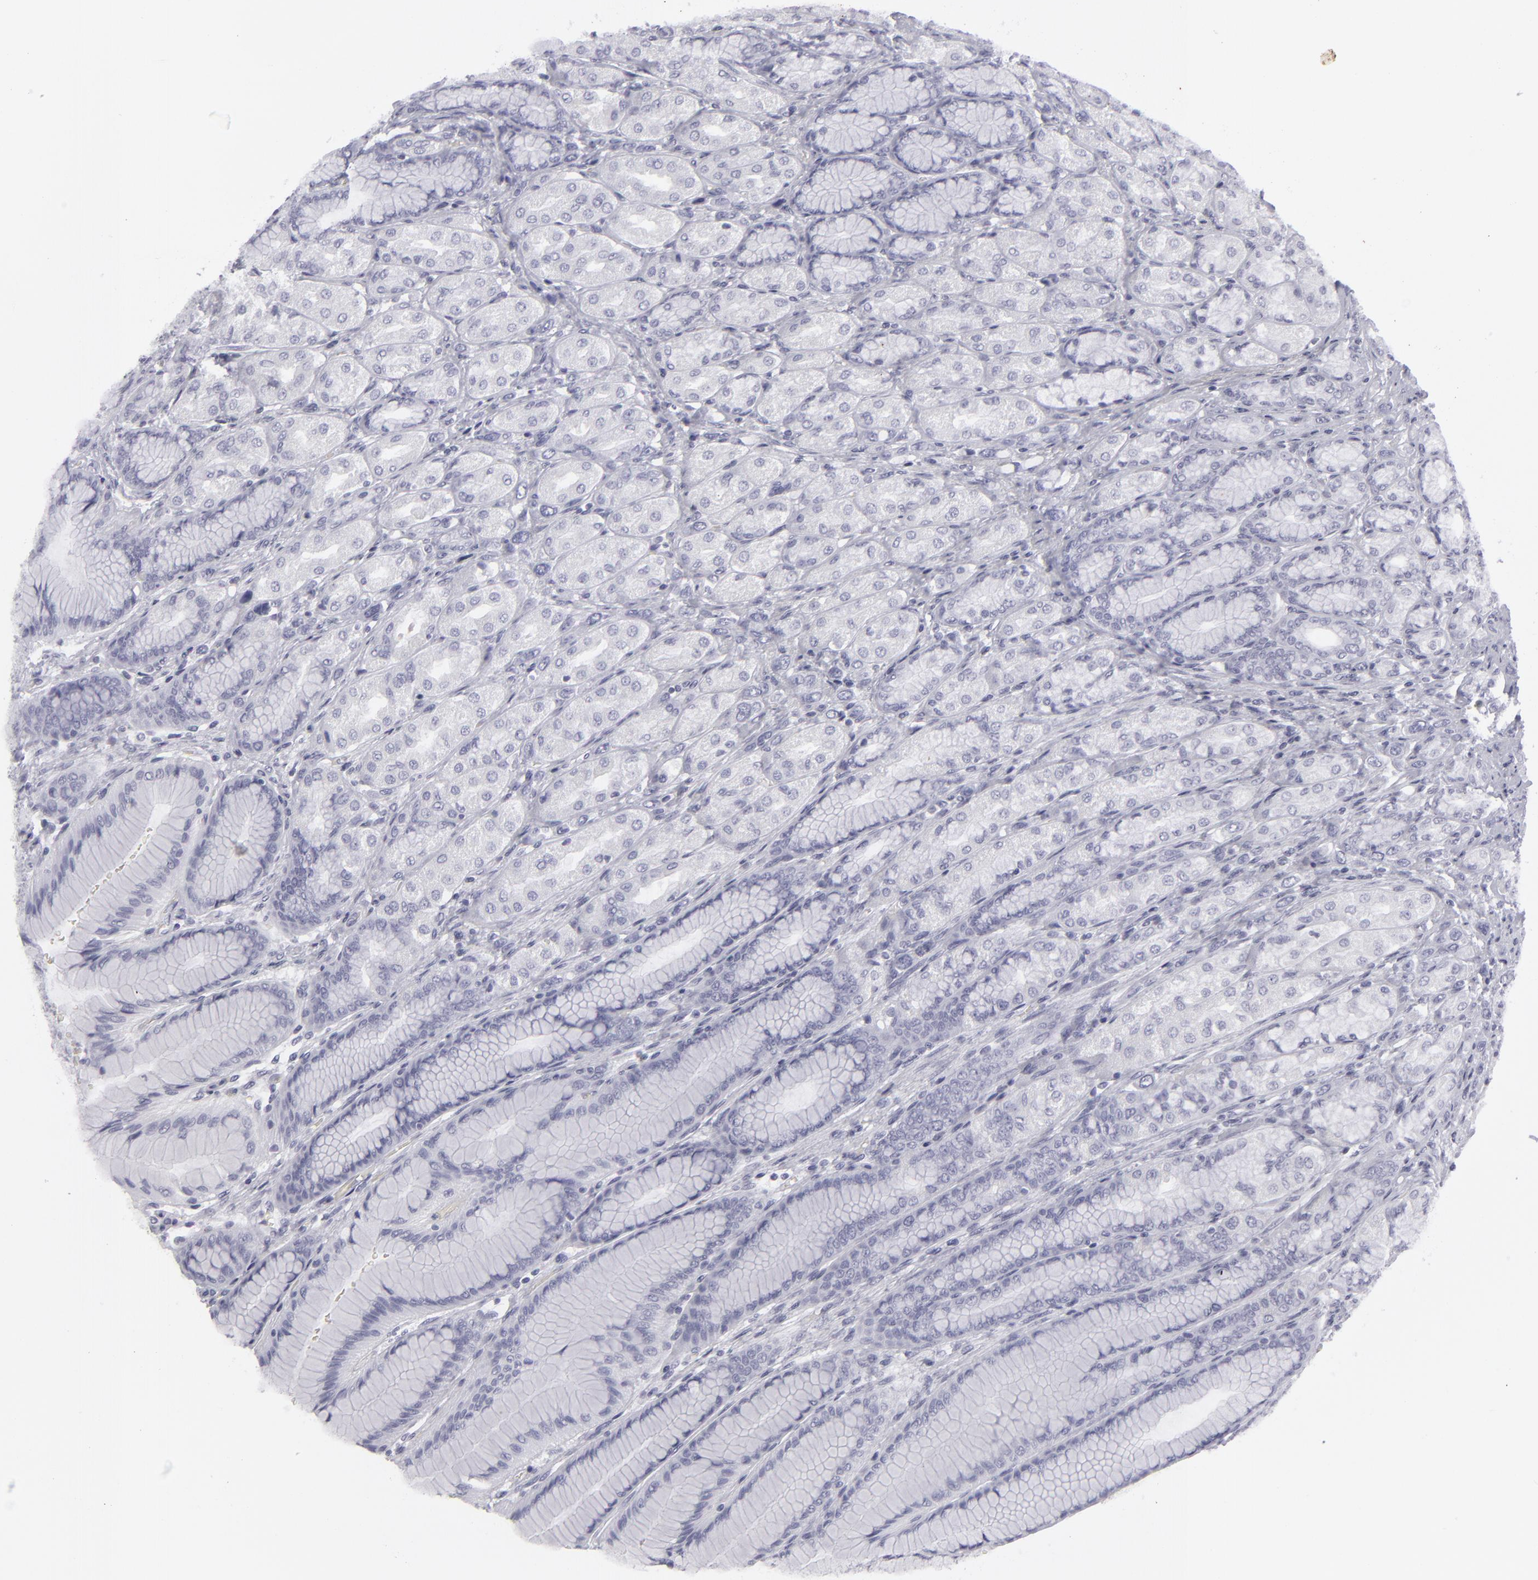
{"staining": {"intensity": "negative", "quantity": "none", "location": "none"}, "tissue": "stomach", "cell_type": "Glandular cells", "image_type": "normal", "snomed": [{"axis": "morphology", "description": "Normal tissue, NOS"}, {"axis": "morphology", "description": "Adenocarcinoma, NOS"}, {"axis": "topography", "description": "Stomach"}, {"axis": "topography", "description": "Stomach, lower"}], "caption": "A micrograph of human stomach is negative for staining in glandular cells. (DAB (3,3'-diaminobenzidine) IHC with hematoxylin counter stain).", "gene": "KRT1", "patient": {"sex": "female", "age": 65}}